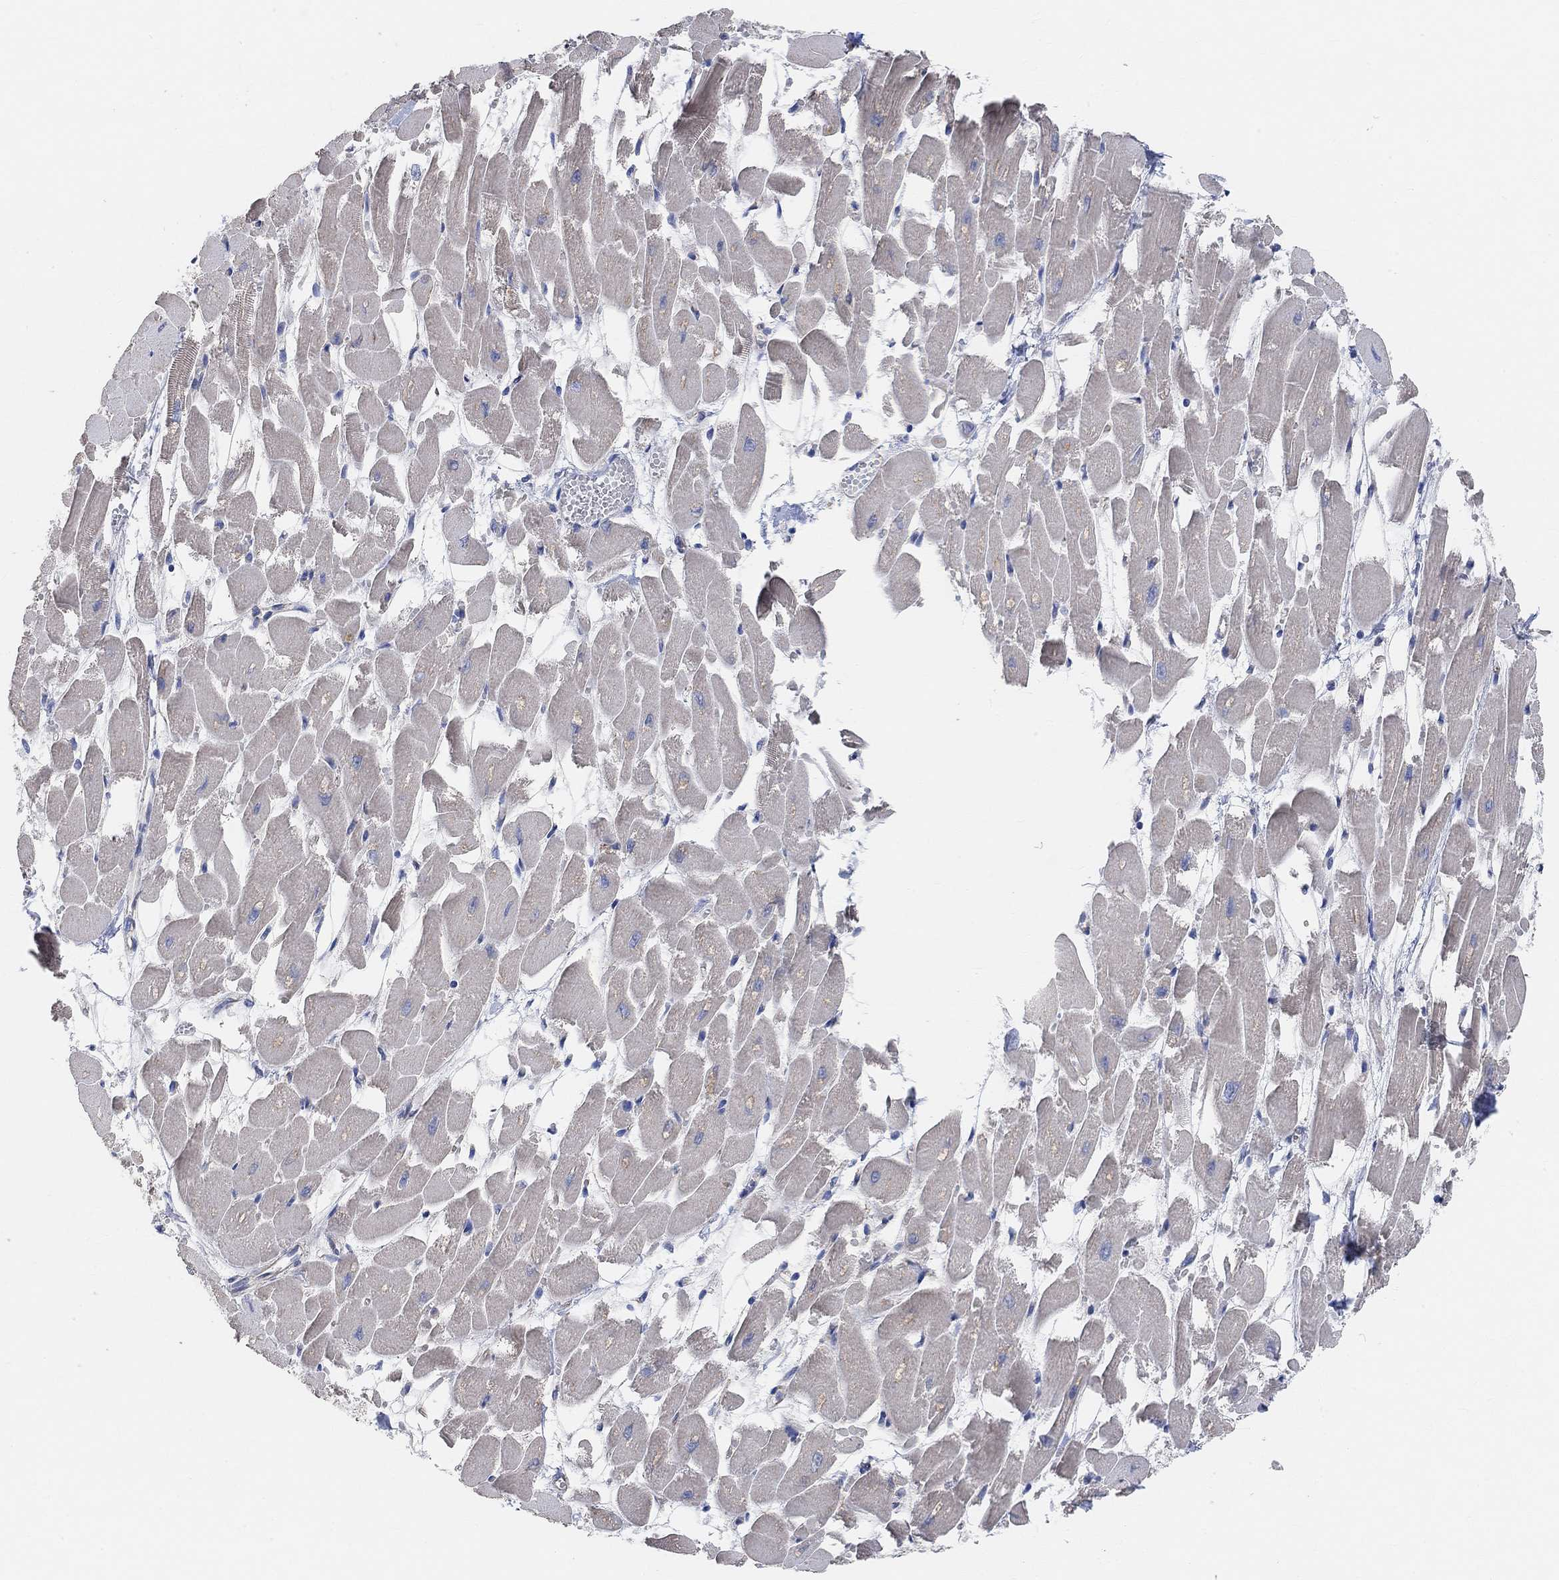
{"staining": {"intensity": "negative", "quantity": "none", "location": "none"}, "tissue": "heart muscle", "cell_type": "Cardiomyocytes", "image_type": "normal", "snomed": [{"axis": "morphology", "description": "Normal tissue, NOS"}, {"axis": "topography", "description": "Heart"}], "caption": "DAB immunohistochemical staining of normal heart muscle exhibits no significant expression in cardiomyocytes. The staining was performed using DAB (3,3'-diaminobenzidine) to visualize the protein expression in brown, while the nuclei were stained in blue with hematoxylin (Magnification: 20x).", "gene": "HCRTR1", "patient": {"sex": "female", "age": 52}}